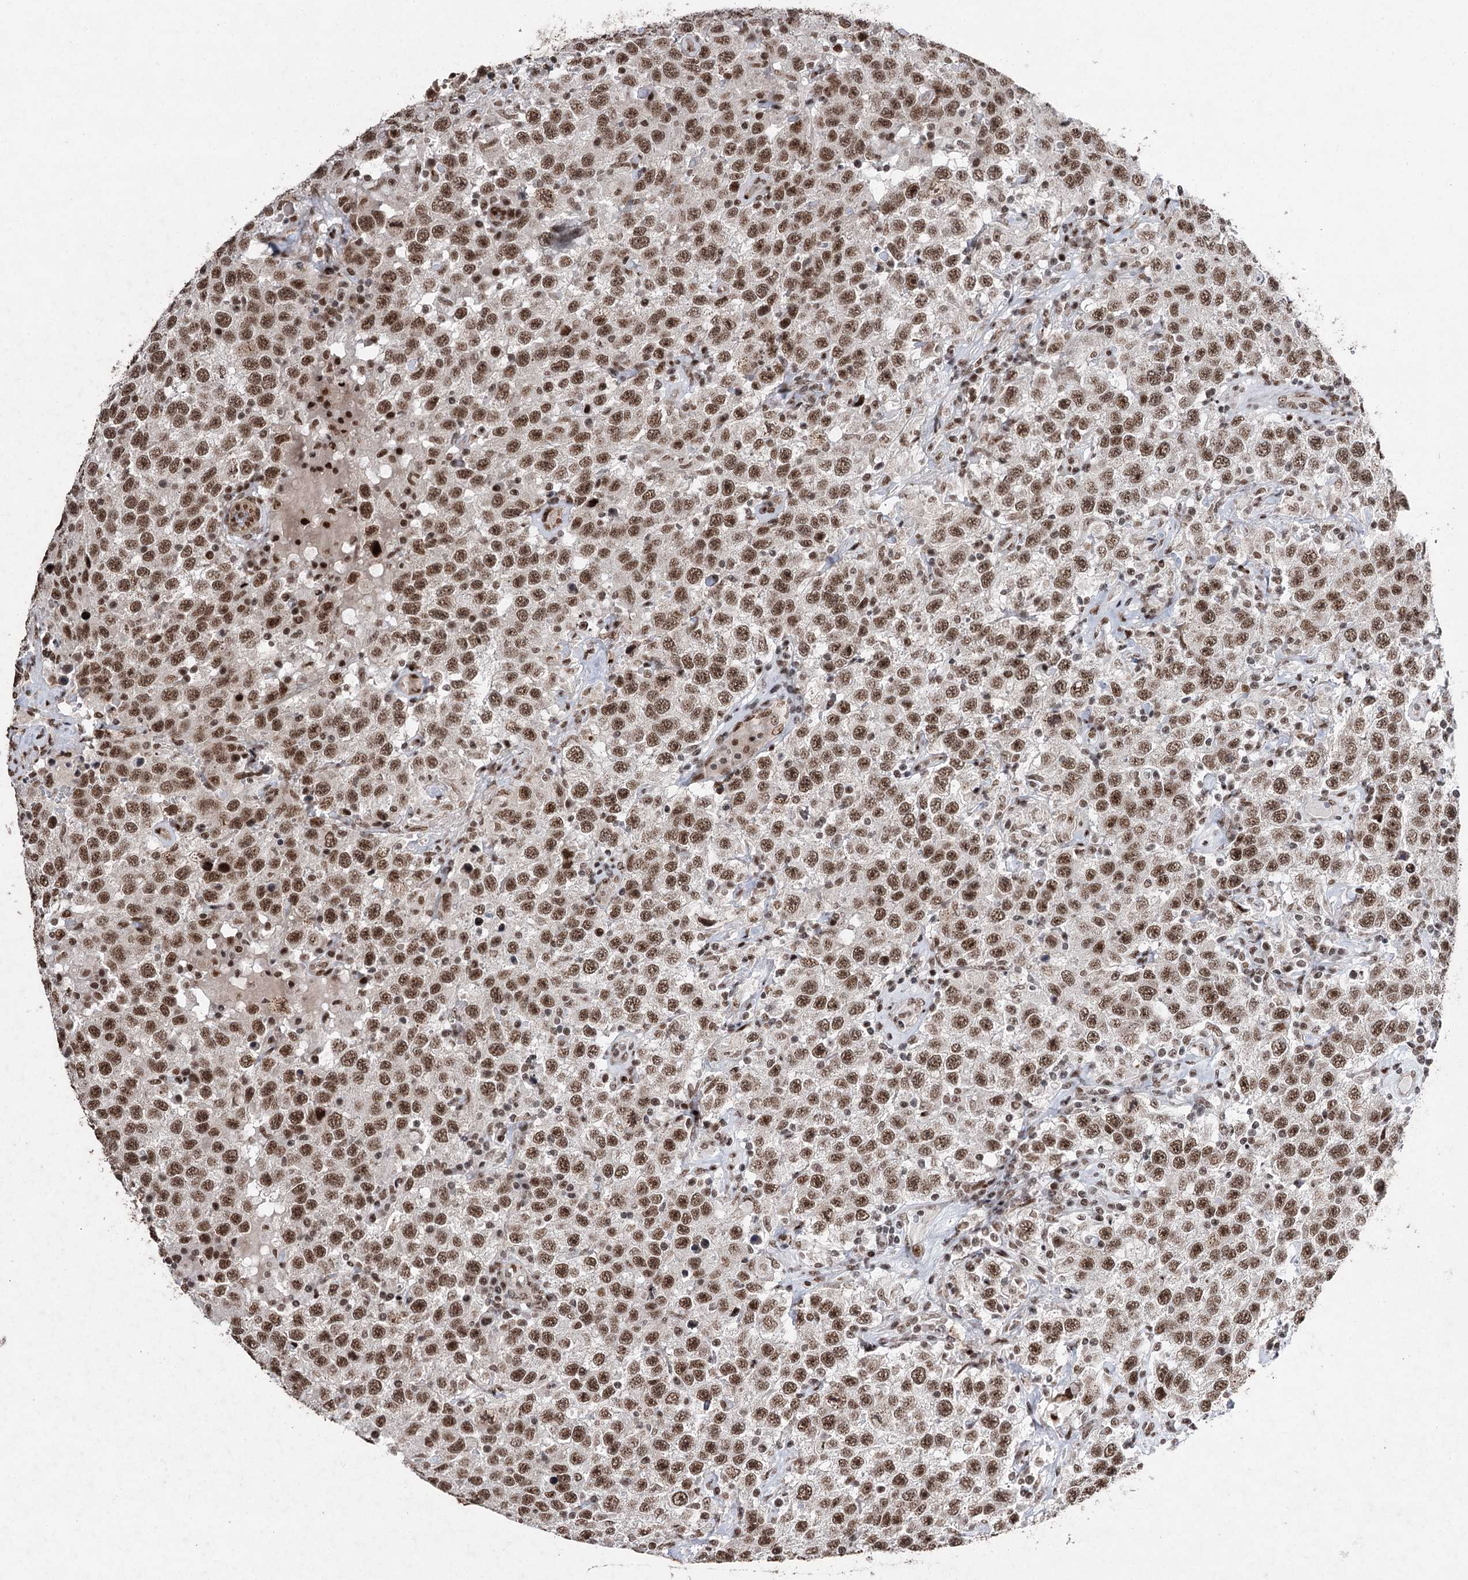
{"staining": {"intensity": "strong", "quantity": ">75%", "location": "nuclear"}, "tissue": "testis cancer", "cell_type": "Tumor cells", "image_type": "cancer", "snomed": [{"axis": "morphology", "description": "Seminoma, NOS"}, {"axis": "topography", "description": "Testis"}], "caption": "This is an image of immunohistochemistry (IHC) staining of testis cancer, which shows strong expression in the nuclear of tumor cells.", "gene": "PDCD4", "patient": {"sex": "male", "age": 41}}